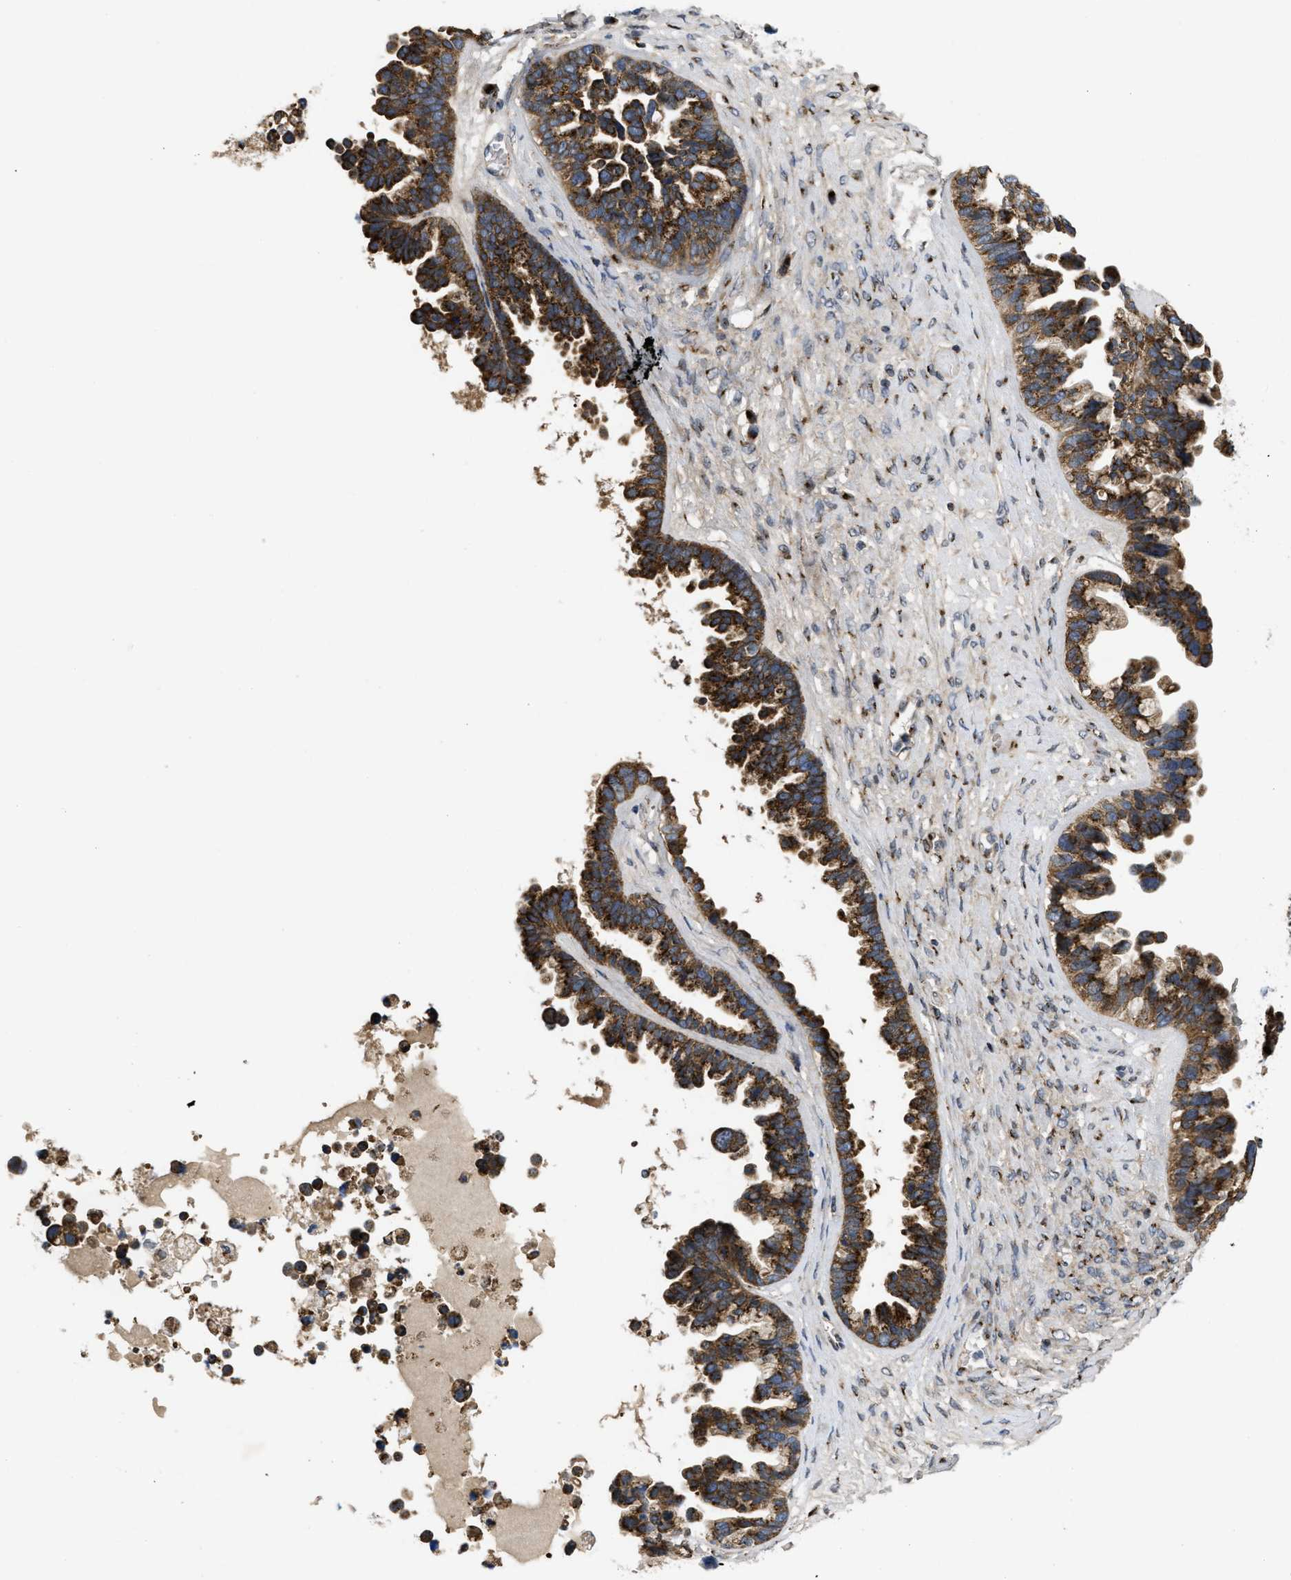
{"staining": {"intensity": "strong", "quantity": "25%-75%", "location": "cytoplasmic/membranous"}, "tissue": "ovarian cancer", "cell_type": "Tumor cells", "image_type": "cancer", "snomed": [{"axis": "morphology", "description": "Cystadenocarcinoma, serous, NOS"}, {"axis": "topography", "description": "Ovary"}], "caption": "Immunohistochemical staining of ovarian serous cystadenocarcinoma demonstrates strong cytoplasmic/membranous protein positivity in approximately 25%-75% of tumor cells.", "gene": "ZNF70", "patient": {"sex": "female", "age": 56}}